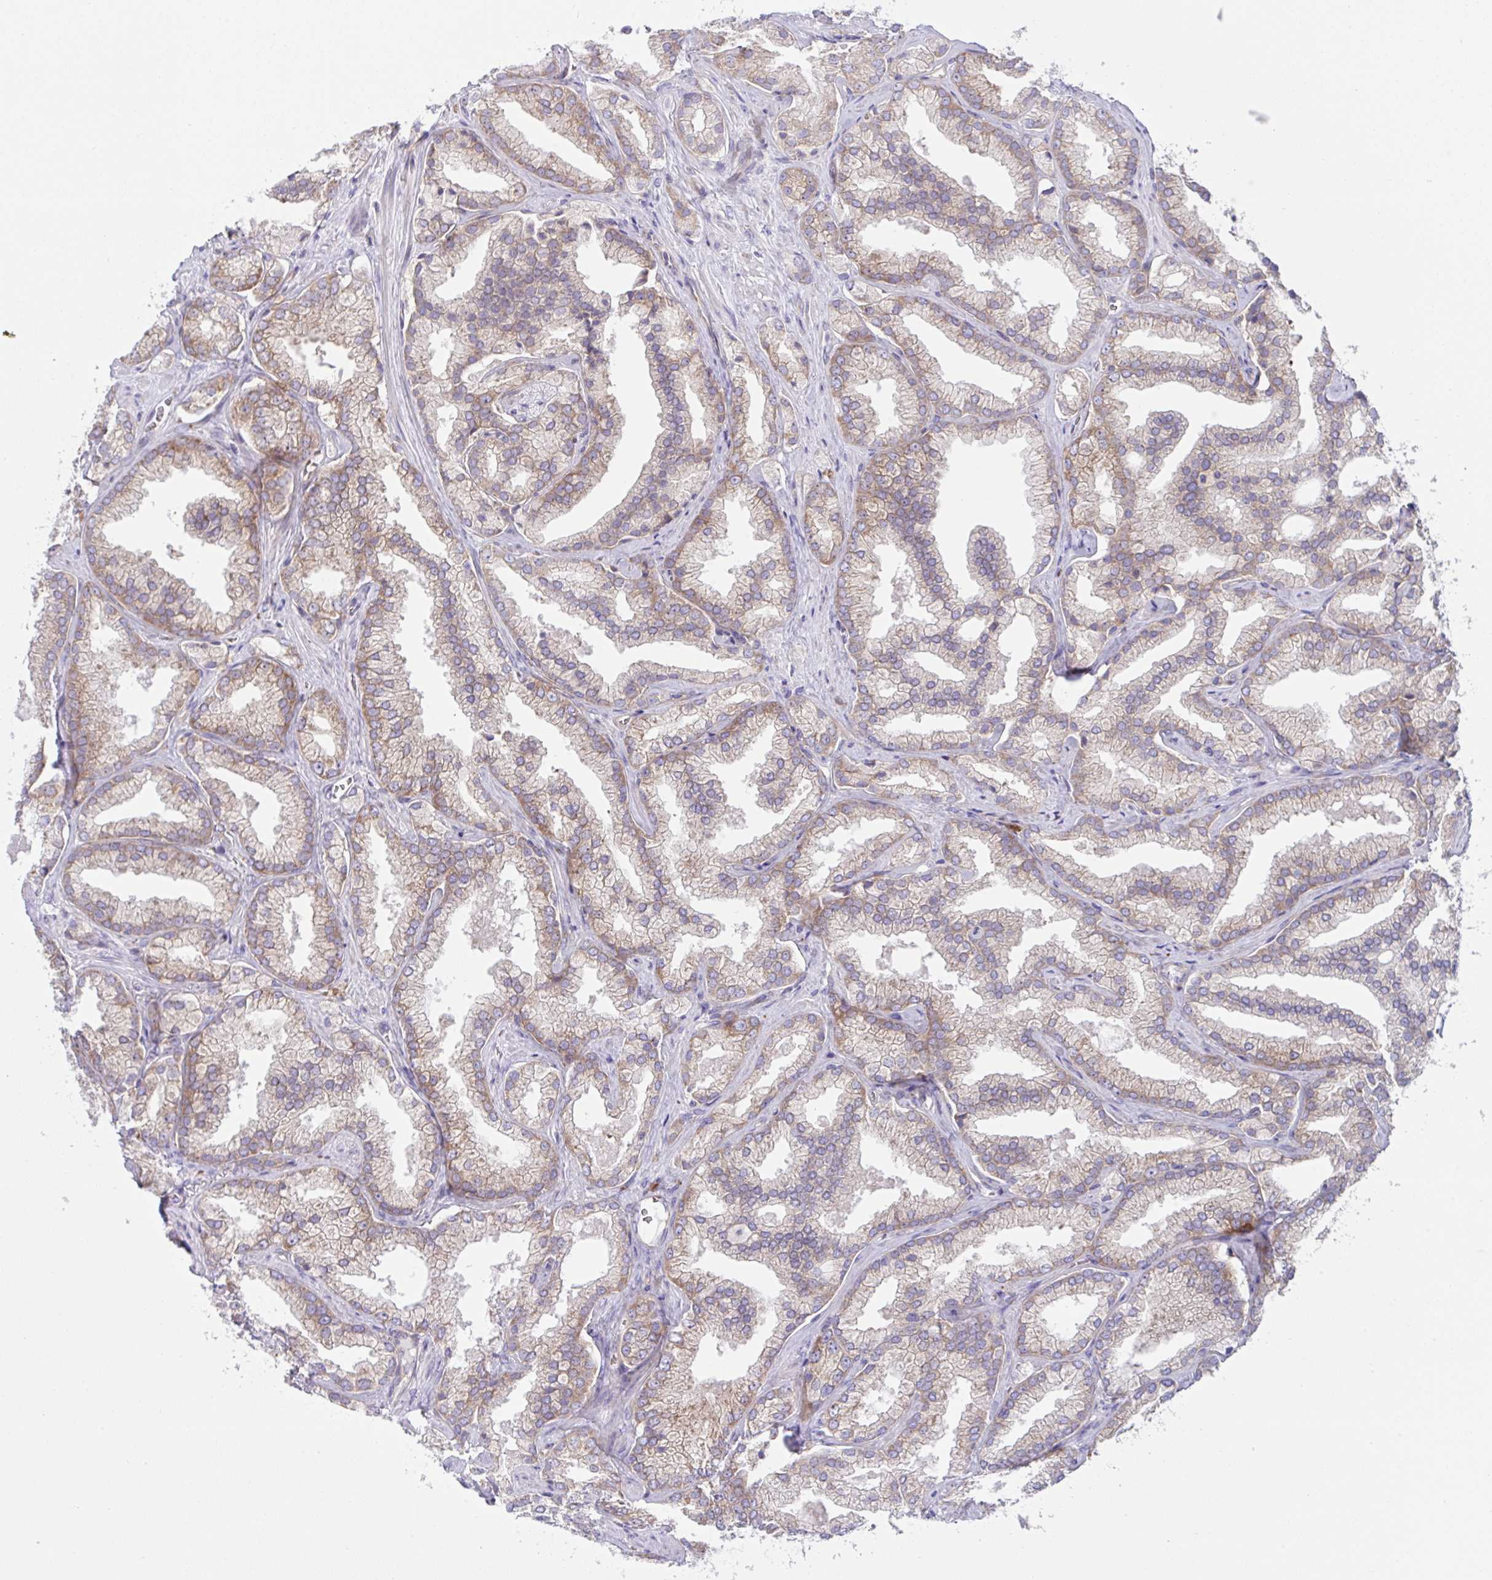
{"staining": {"intensity": "moderate", "quantity": "25%-75%", "location": "cytoplasmic/membranous"}, "tissue": "prostate cancer", "cell_type": "Tumor cells", "image_type": "cancer", "snomed": [{"axis": "morphology", "description": "Adenocarcinoma, High grade"}, {"axis": "topography", "description": "Prostate"}], "caption": "About 25%-75% of tumor cells in human prostate high-grade adenocarcinoma exhibit moderate cytoplasmic/membranous protein positivity as visualized by brown immunohistochemical staining.", "gene": "FAU", "patient": {"sex": "male", "age": 68}}